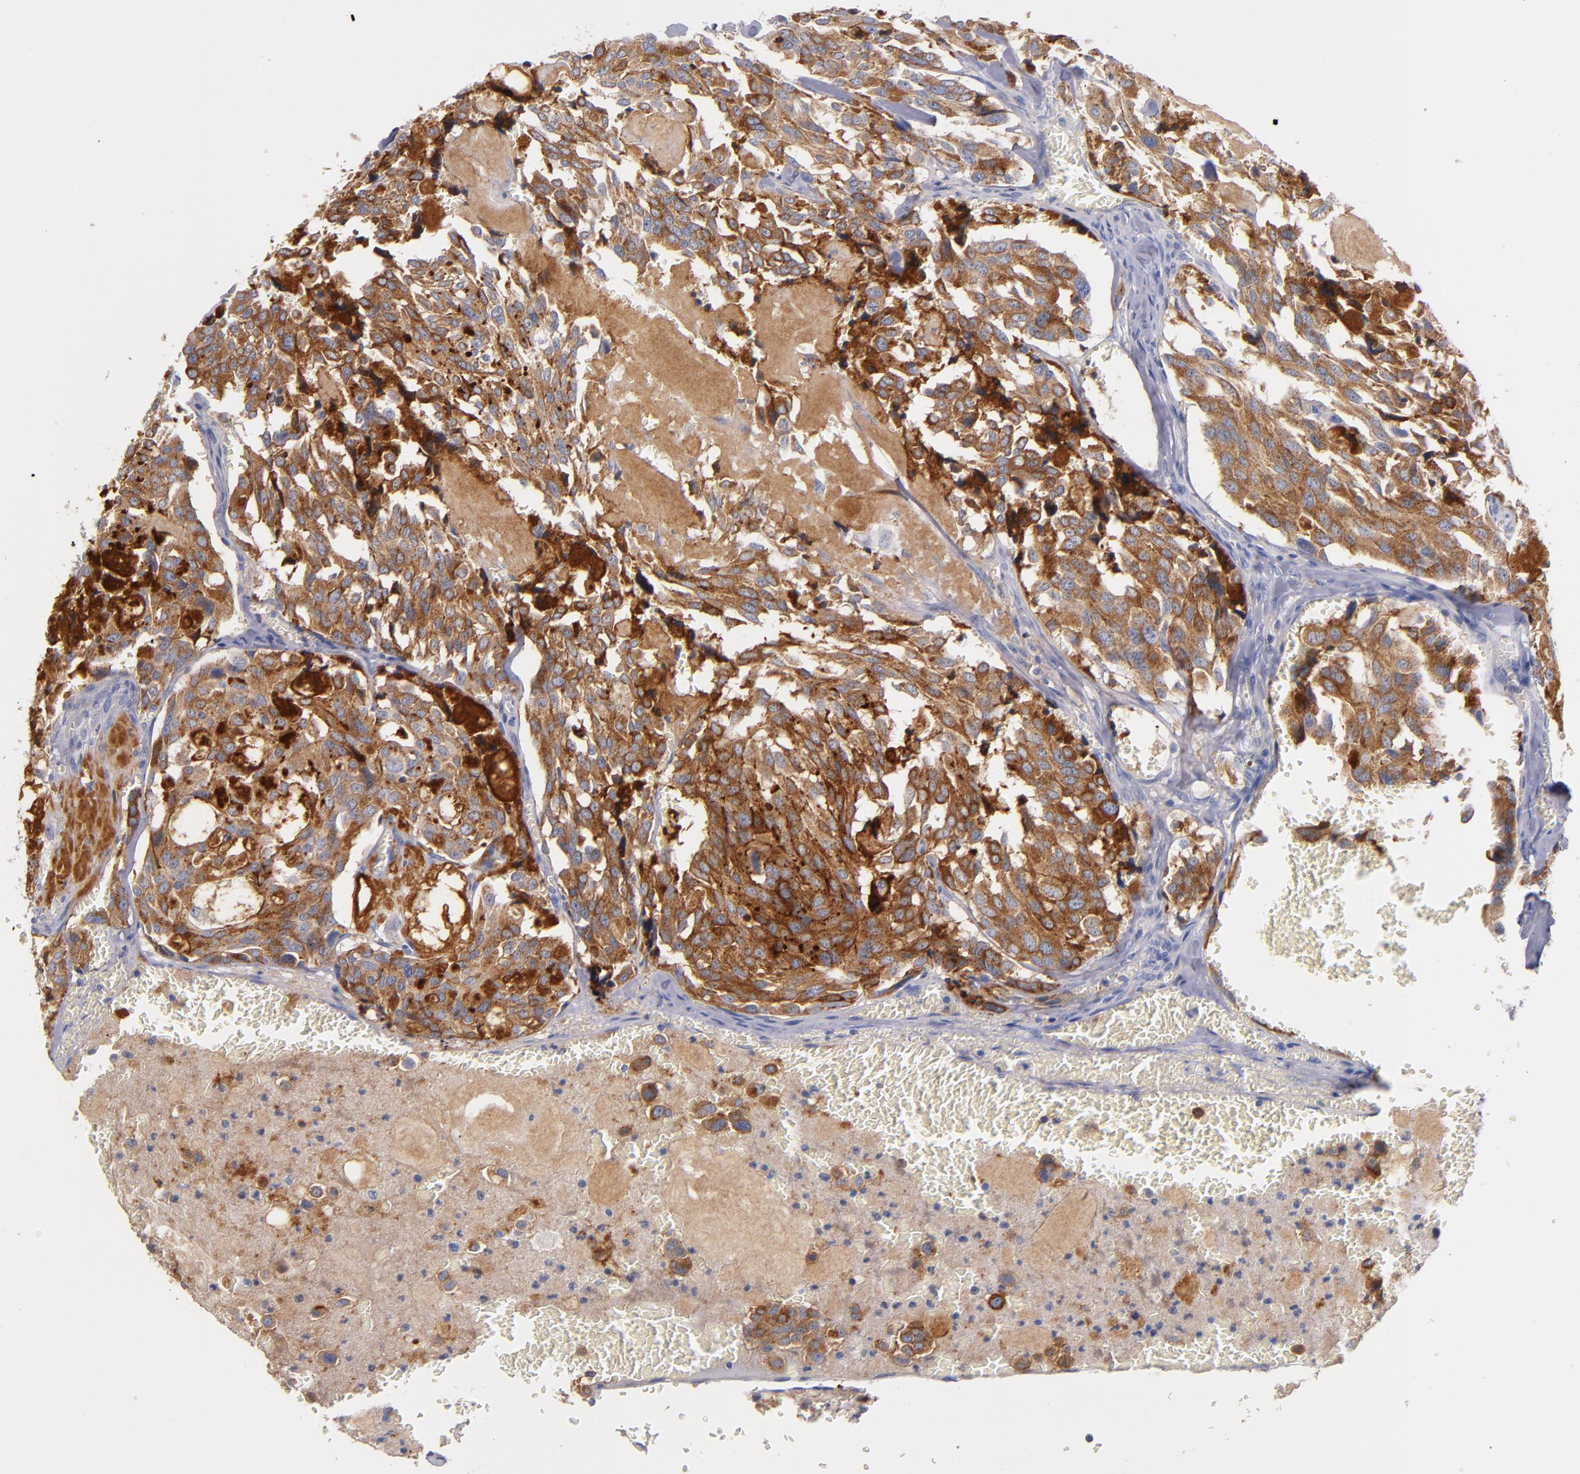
{"staining": {"intensity": "strong", "quantity": ">75%", "location": "cytoplasmic/membranous"}, "tissue": "thyroid cancer", "cell_type": "Tumor cells", "image_type": "cancer", "snomed": [{"axis": "morphology", "description": "Carcinoma, NOS"}, {"axis": "morphology", "description": "Carcinoid, malignant, NOS"}, {"axis": "topography", "description": "Thyroid gland"}], "caption": "This is a histology image of IHC staining of thyroid cancer (carcinoid (malignant)), which shows strong positivity in the cytoplasmic/membranous of tumor cells.", "gene": "CNTNAP2", "patient": {"sex": "male", "age": 33}}